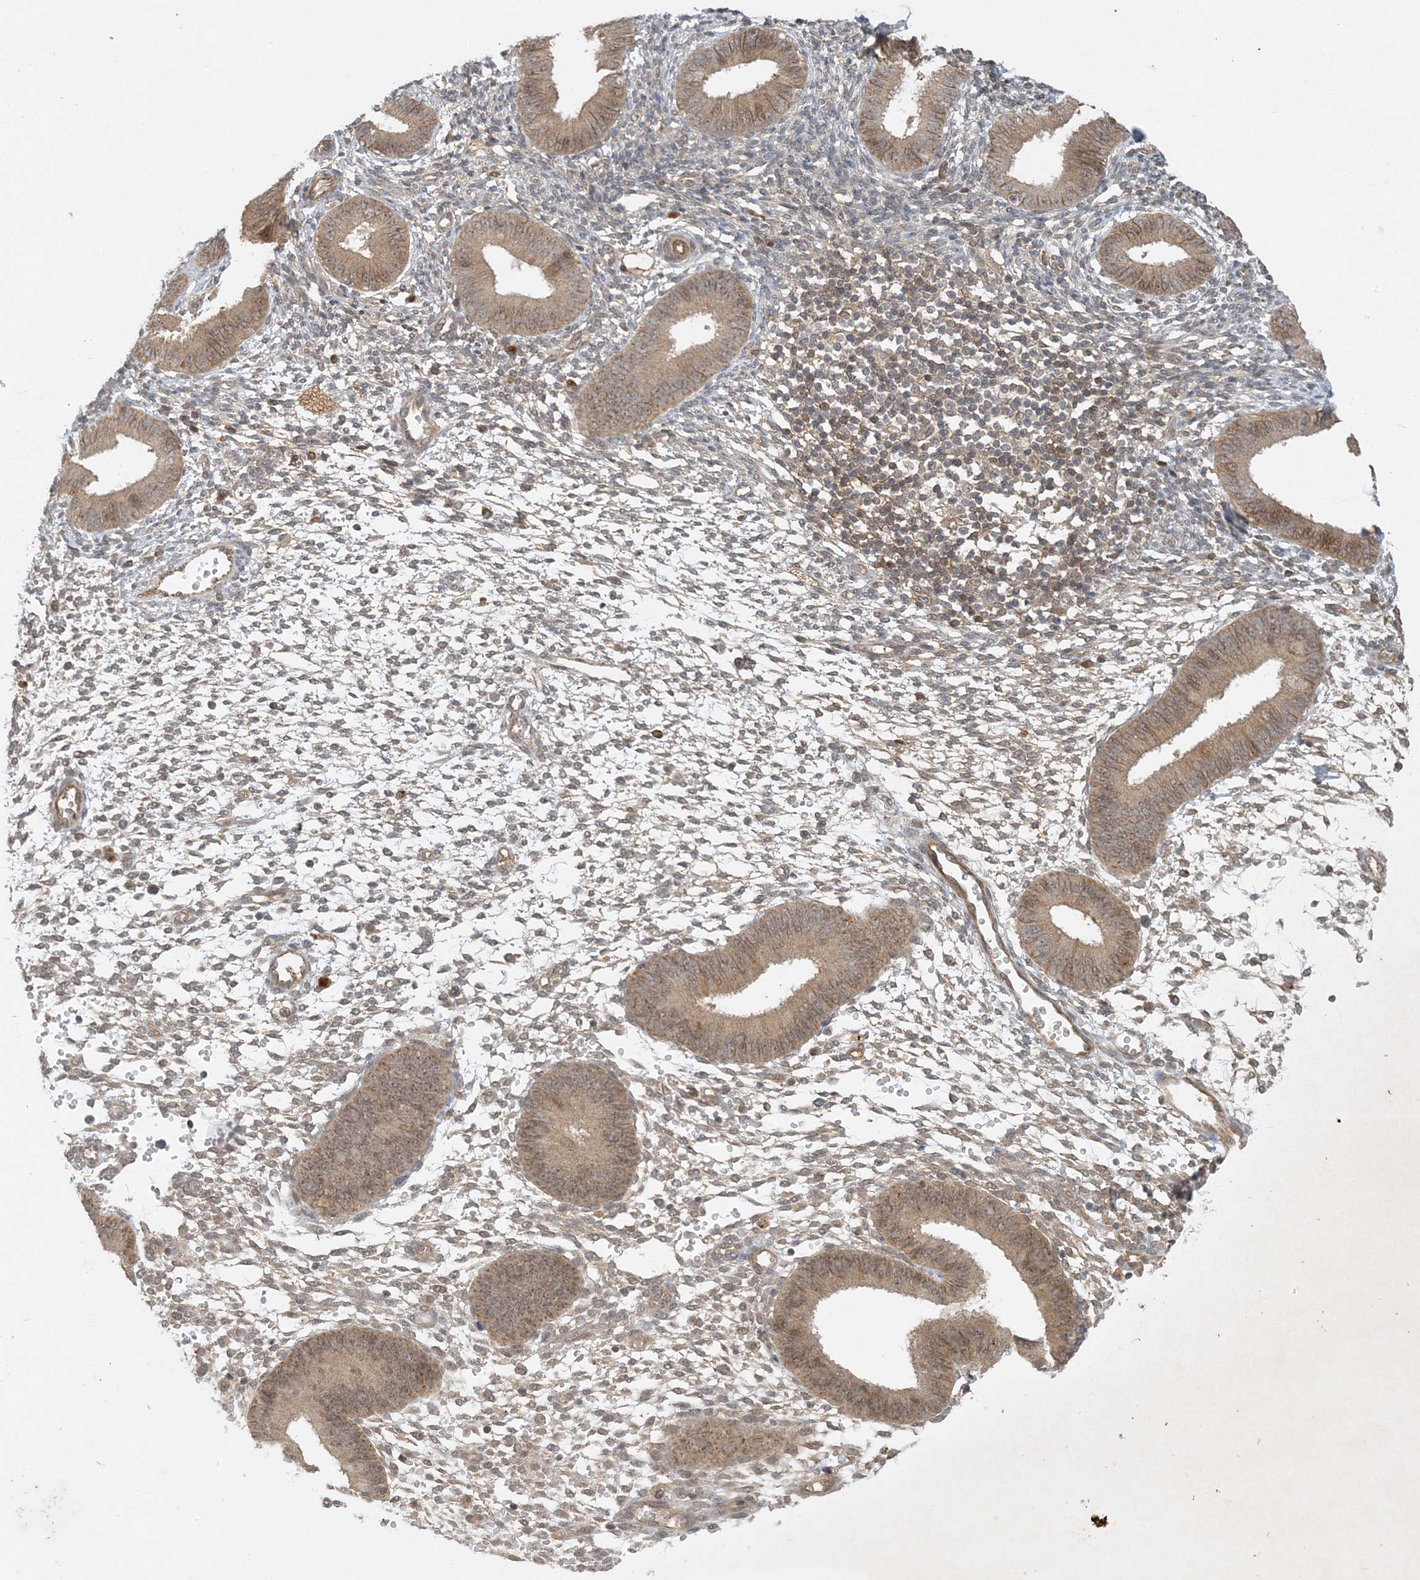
{"staining": {"intensity": "weak", "quantity": "25%-75%", "location": "cytoplasmic/membranous"}, "tissue": "endometrium", "cell_type": "Cells in endometrial stroma", "image_type": "normal", "snomed": [{"axis": "morphology", "description": "Normal tissue, NOS"}, {"axis": "topography", "description": "Uterus"}, {"axis": "topography", "description": "Endometrium"}], "caption": "Approximately 25%-75% of cells in endometrial stroma in normal endometrium reveal weak cytoplasmic/membranous protein positivity as visualized by brown immunohistochemical staining.", "gene": "ZCCHC4", "patient": {"sex": "female", "age": 48}}